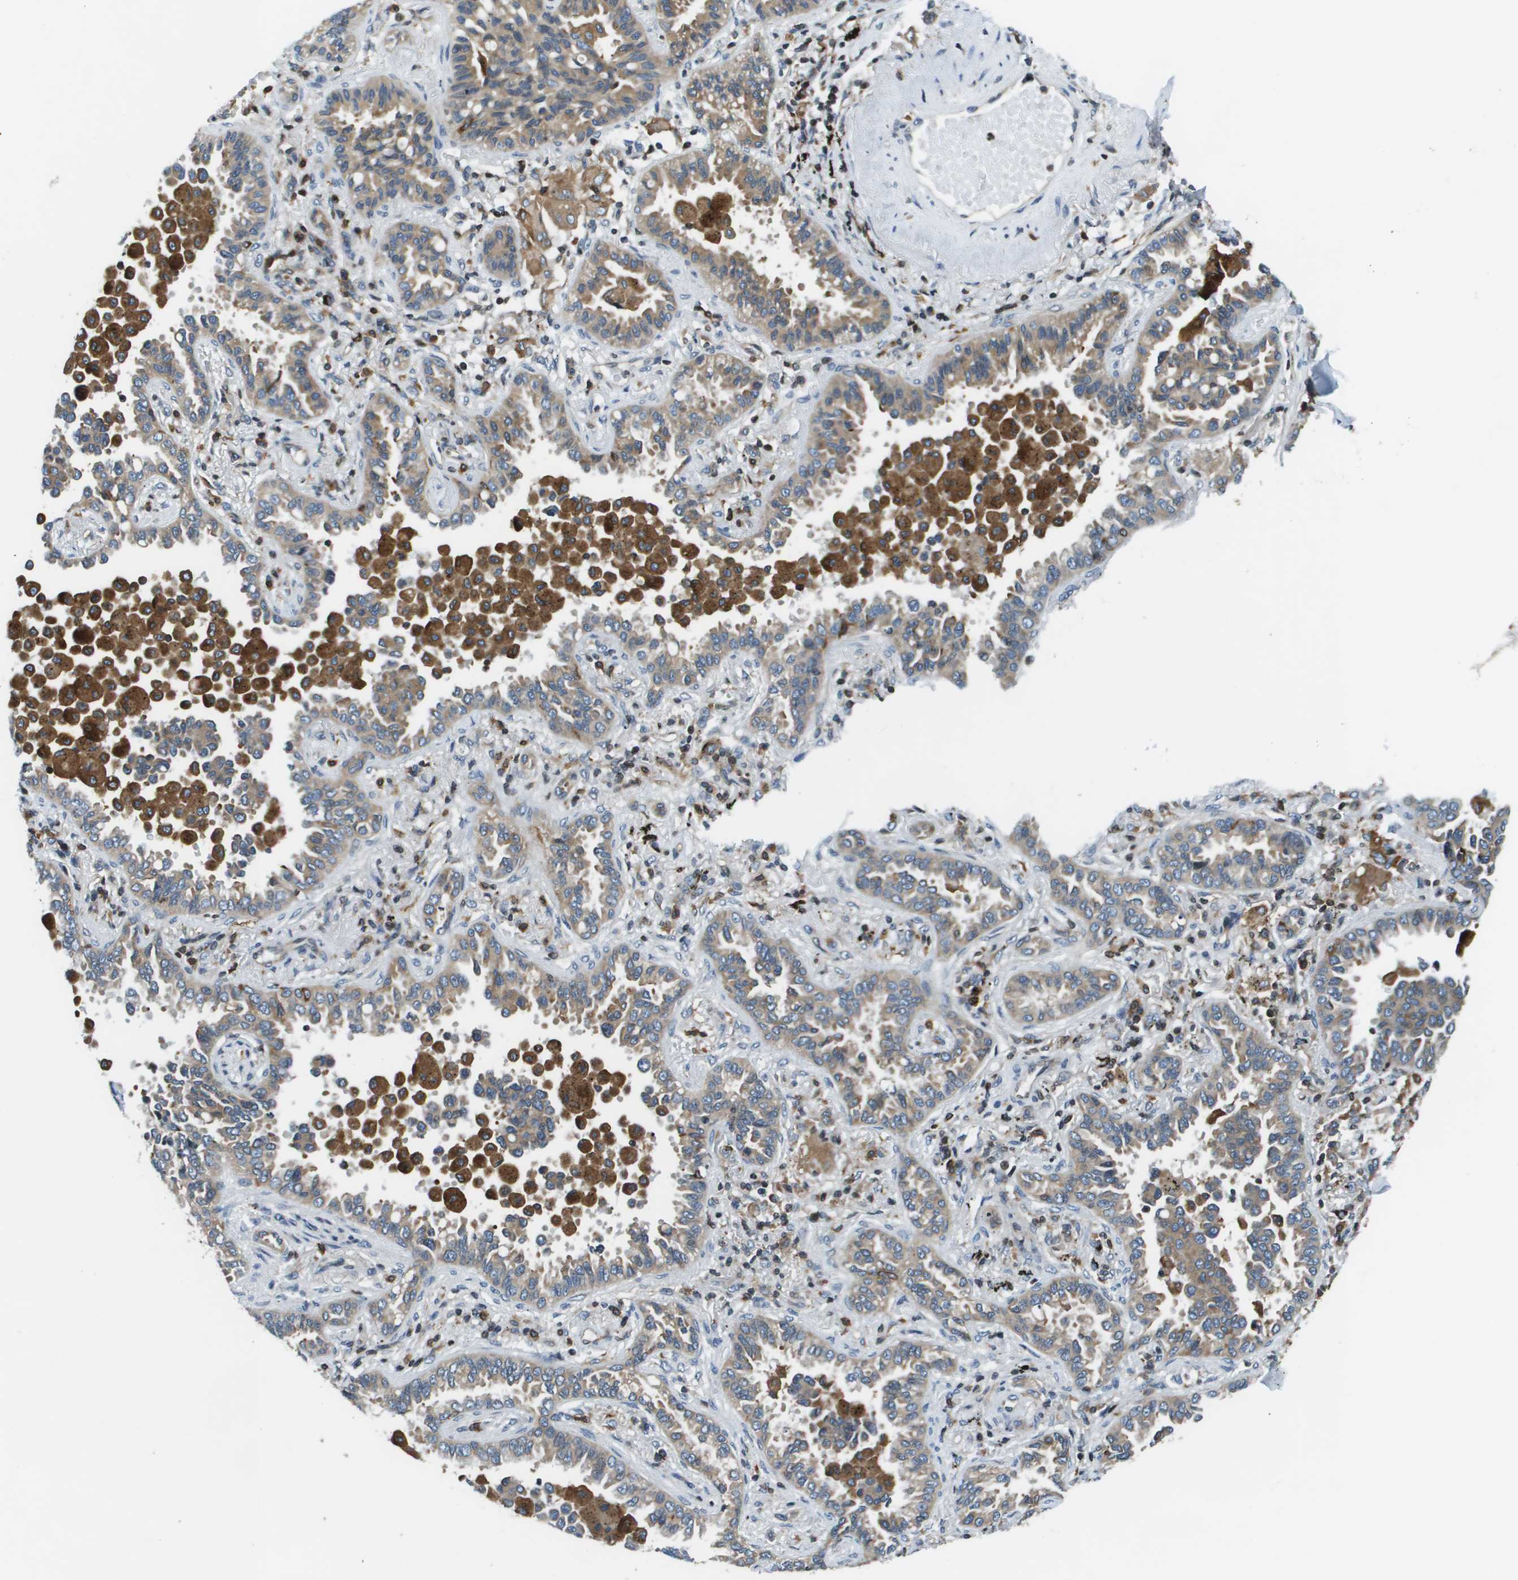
{"staining": {"intensity": "weak", "quantity": ">75%", "location": "cytoplasmic/membranous"}, "tissue": "lung cancer", "cell_type": "Tumor cells", "image_type": "cancer", "snomed": [{"axis": "morphology", "description": "Normal tissue, NOS"}, {"axis": "morphology", "description": "Adenocarcinoma, NOS"}, {"axis": "topography", "description": "Lung"}], "caption": "IHC of adenocarcinoma (lung) displays low levels of weak cytoplasmic/membranous positivity in approximately >75% of tumor cells.", "gene": "ESYT1", "patient": {"sex": "male", "age": 59}}